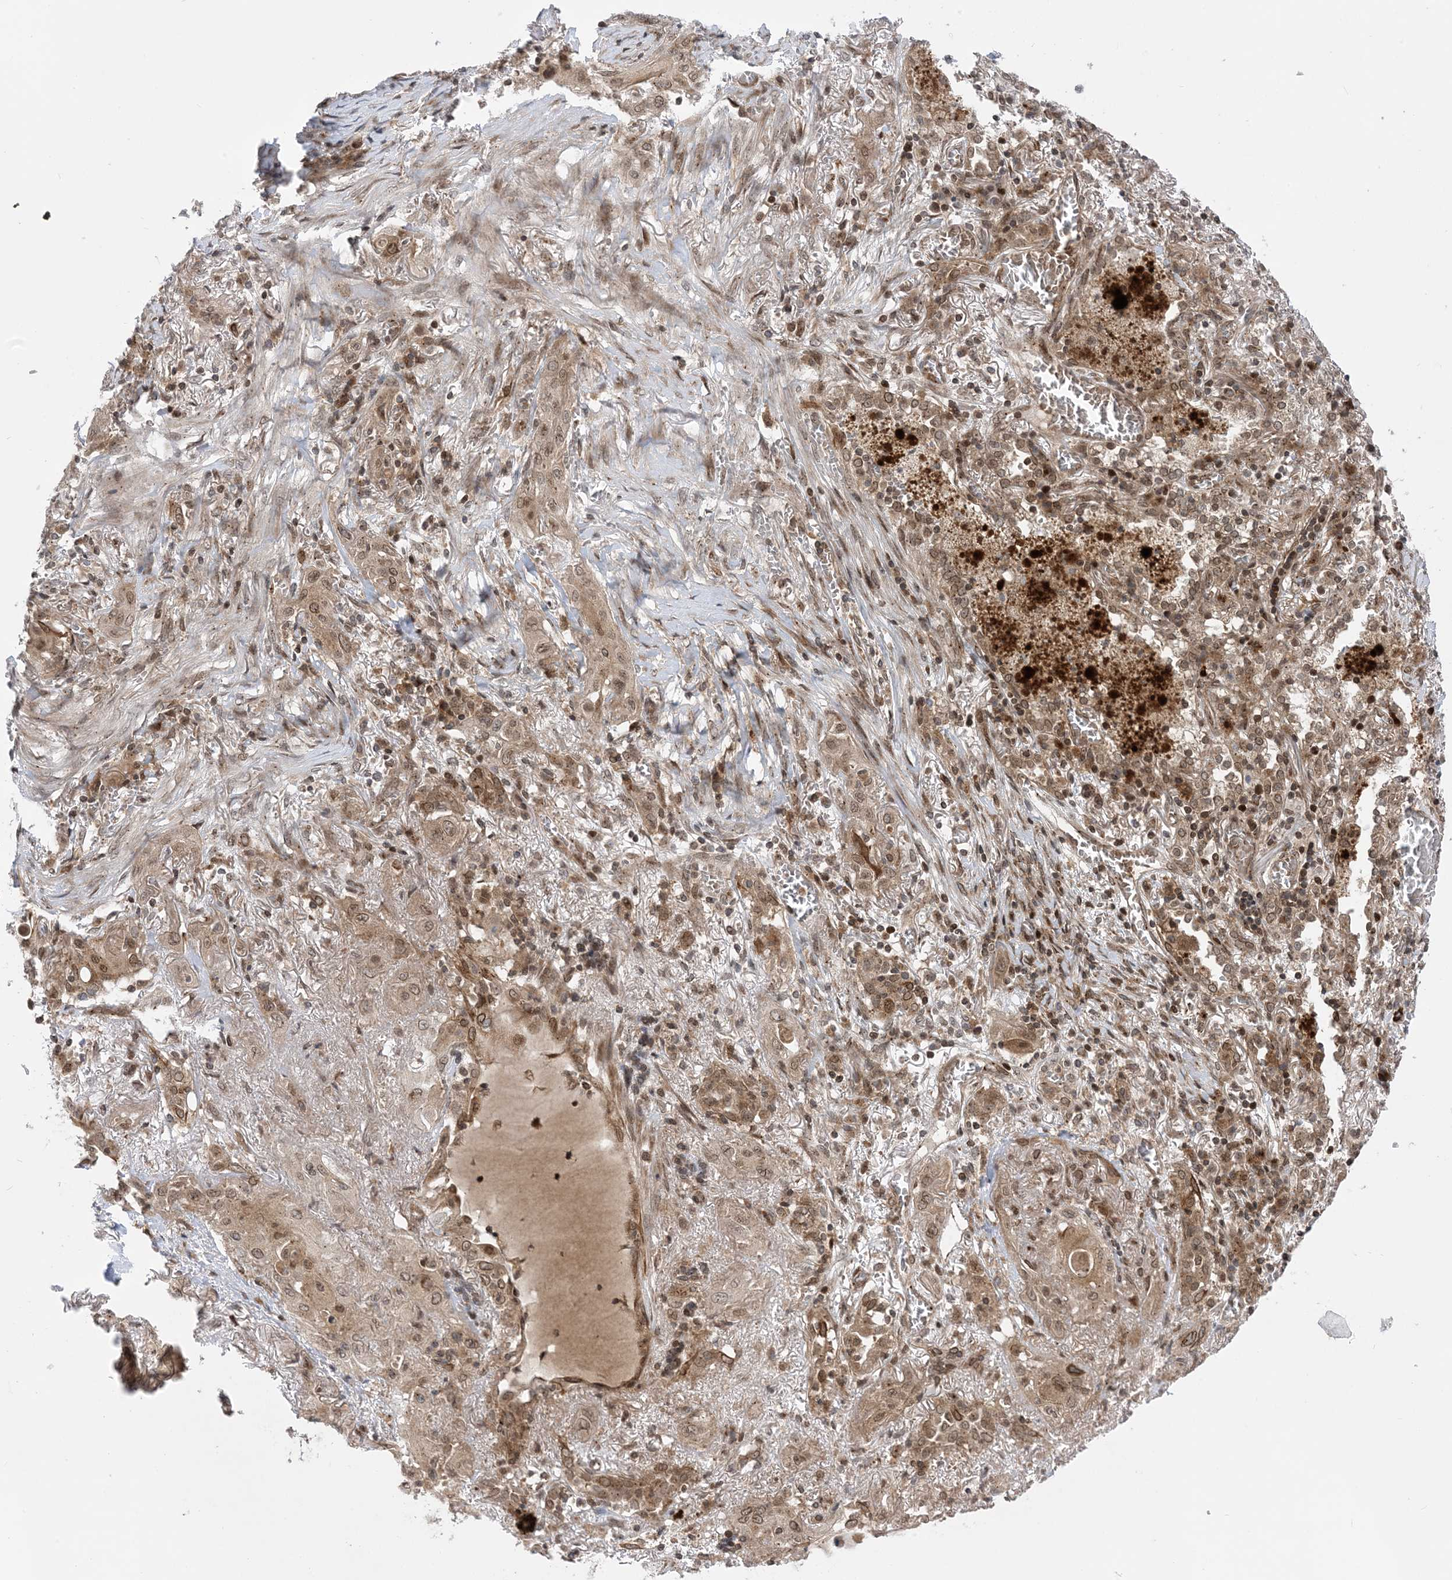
{"staining": {"intensity": "moderate", "quantity": "25%-75%", "location": "cytoplasmic/membranous,nuclear"}, "tissue": "lung cancer", "cell_type": "Tumor cells", "image_type": "cancer", "snomed": [{"axis": "morphology", "description": "Squamous cell carcinoma, NOS"}, {"axis": "topography", "description": "Lung"}], "caption": "High-magnification brightfield microscopy of squamous cell carcinoma (lung) stained with DAB (3,3'-diaminobenzidine) (brown) and counterstained with hematoxylin (blue). tumor cells exhibit moderate cytoplasmic/membranous and nuclear staining is identified in approximately25%-75% of cells. (Brightfield microscopy of DAB IHC at high magnification).", "gene": "CASP4", "patient": {"sex": "female", "age": 47}}